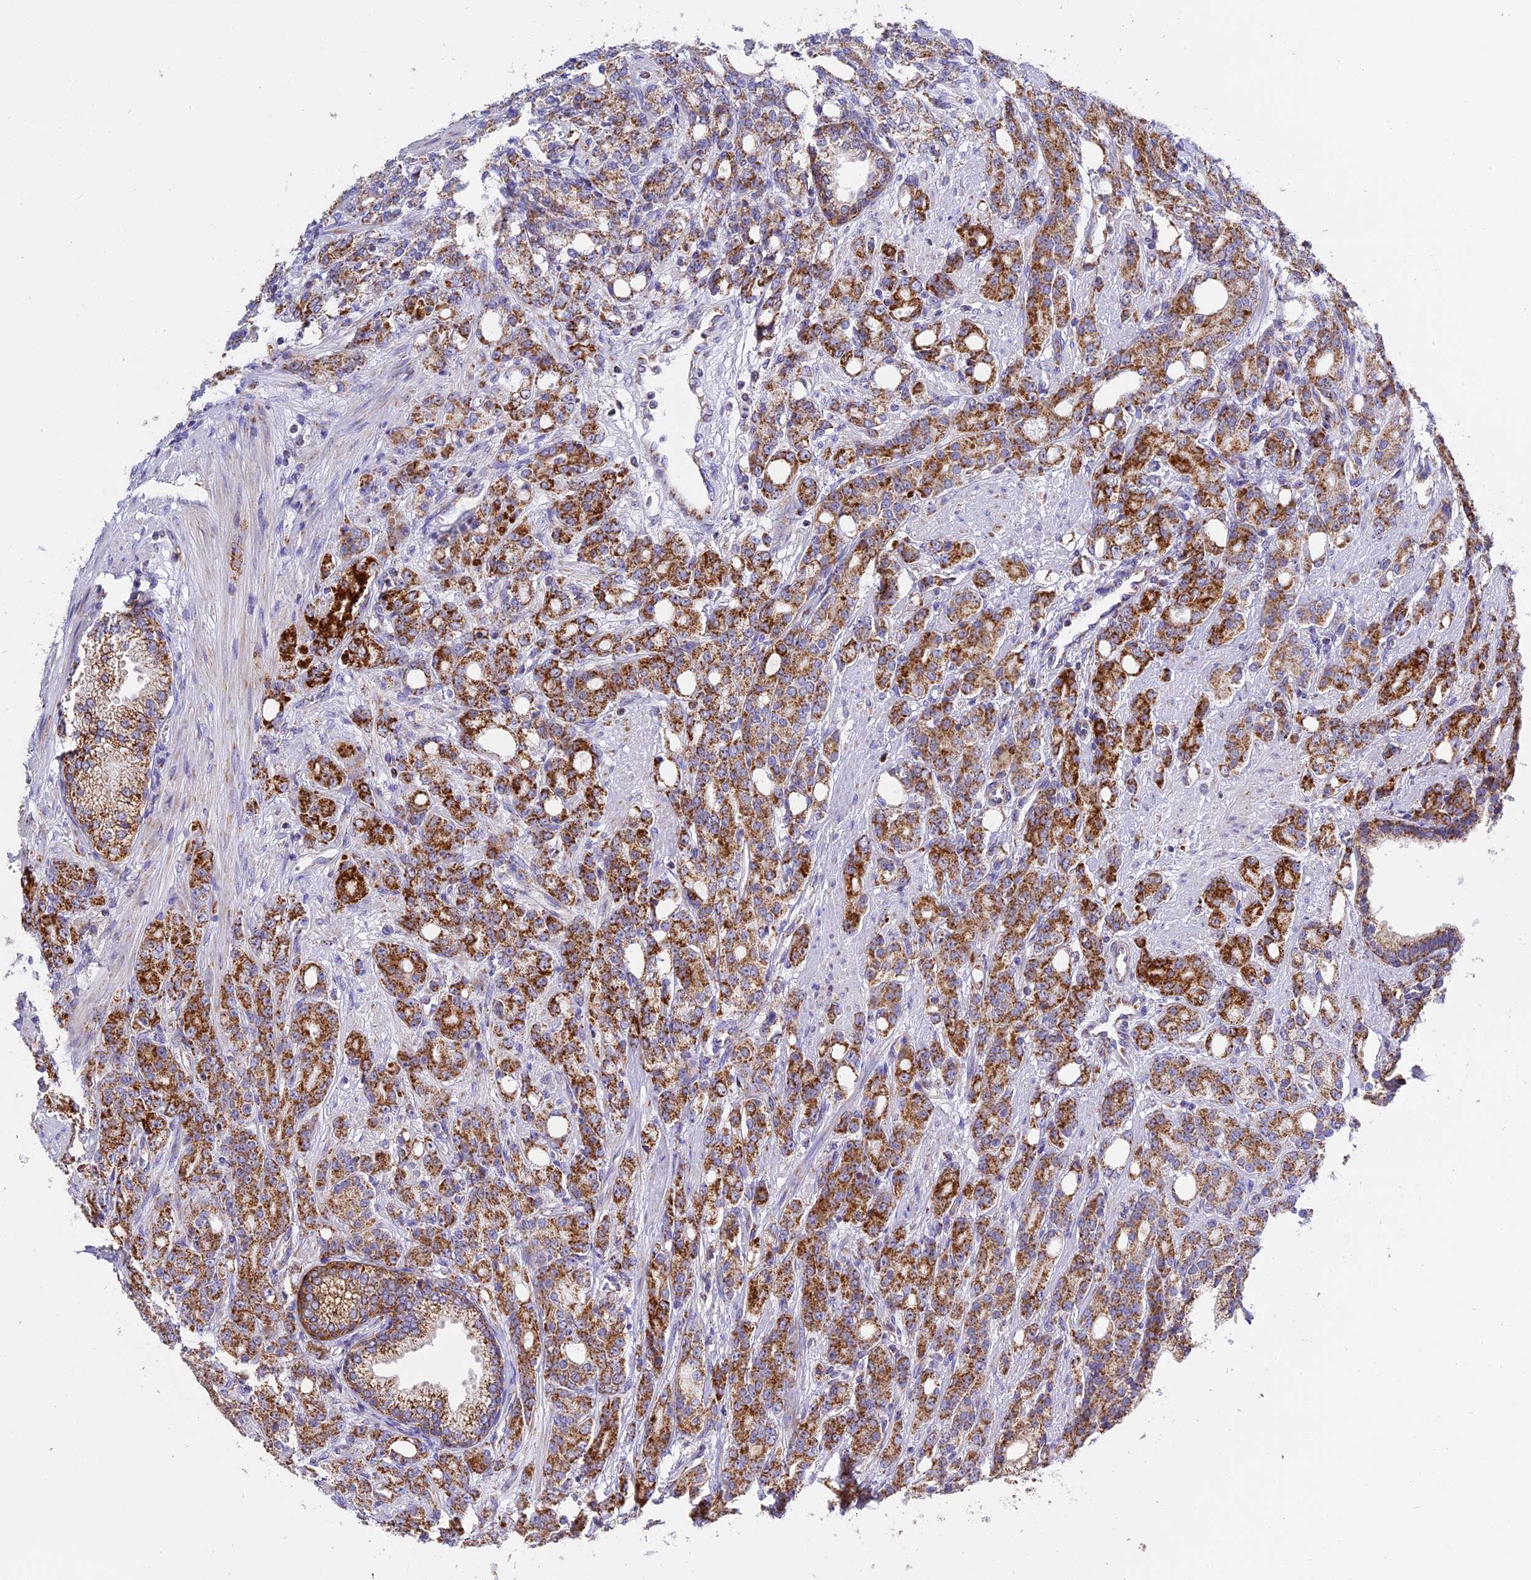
{"staining": {"intensity": "strong", "quantity": ">75%", "location": "cytoplasmic/membranous"}, "tissue": "prostate cancer", "cell_type": "Tumor cells", "image_type": "cancer", "snomed": [{"axis": "morphology", "description": "Adenocarcinoma, High grade"}, {"axis": "topography", "description": "Prostate"}], "caption": "Protein analysis of adenocarcinoma (high-grade) (prostate) tissue reveals strong cytoplasmic/membranous staining in approximately >75% of tumor cells.", "gene": "MRPS34", "patient": {"sex": "male", "age": 62}}